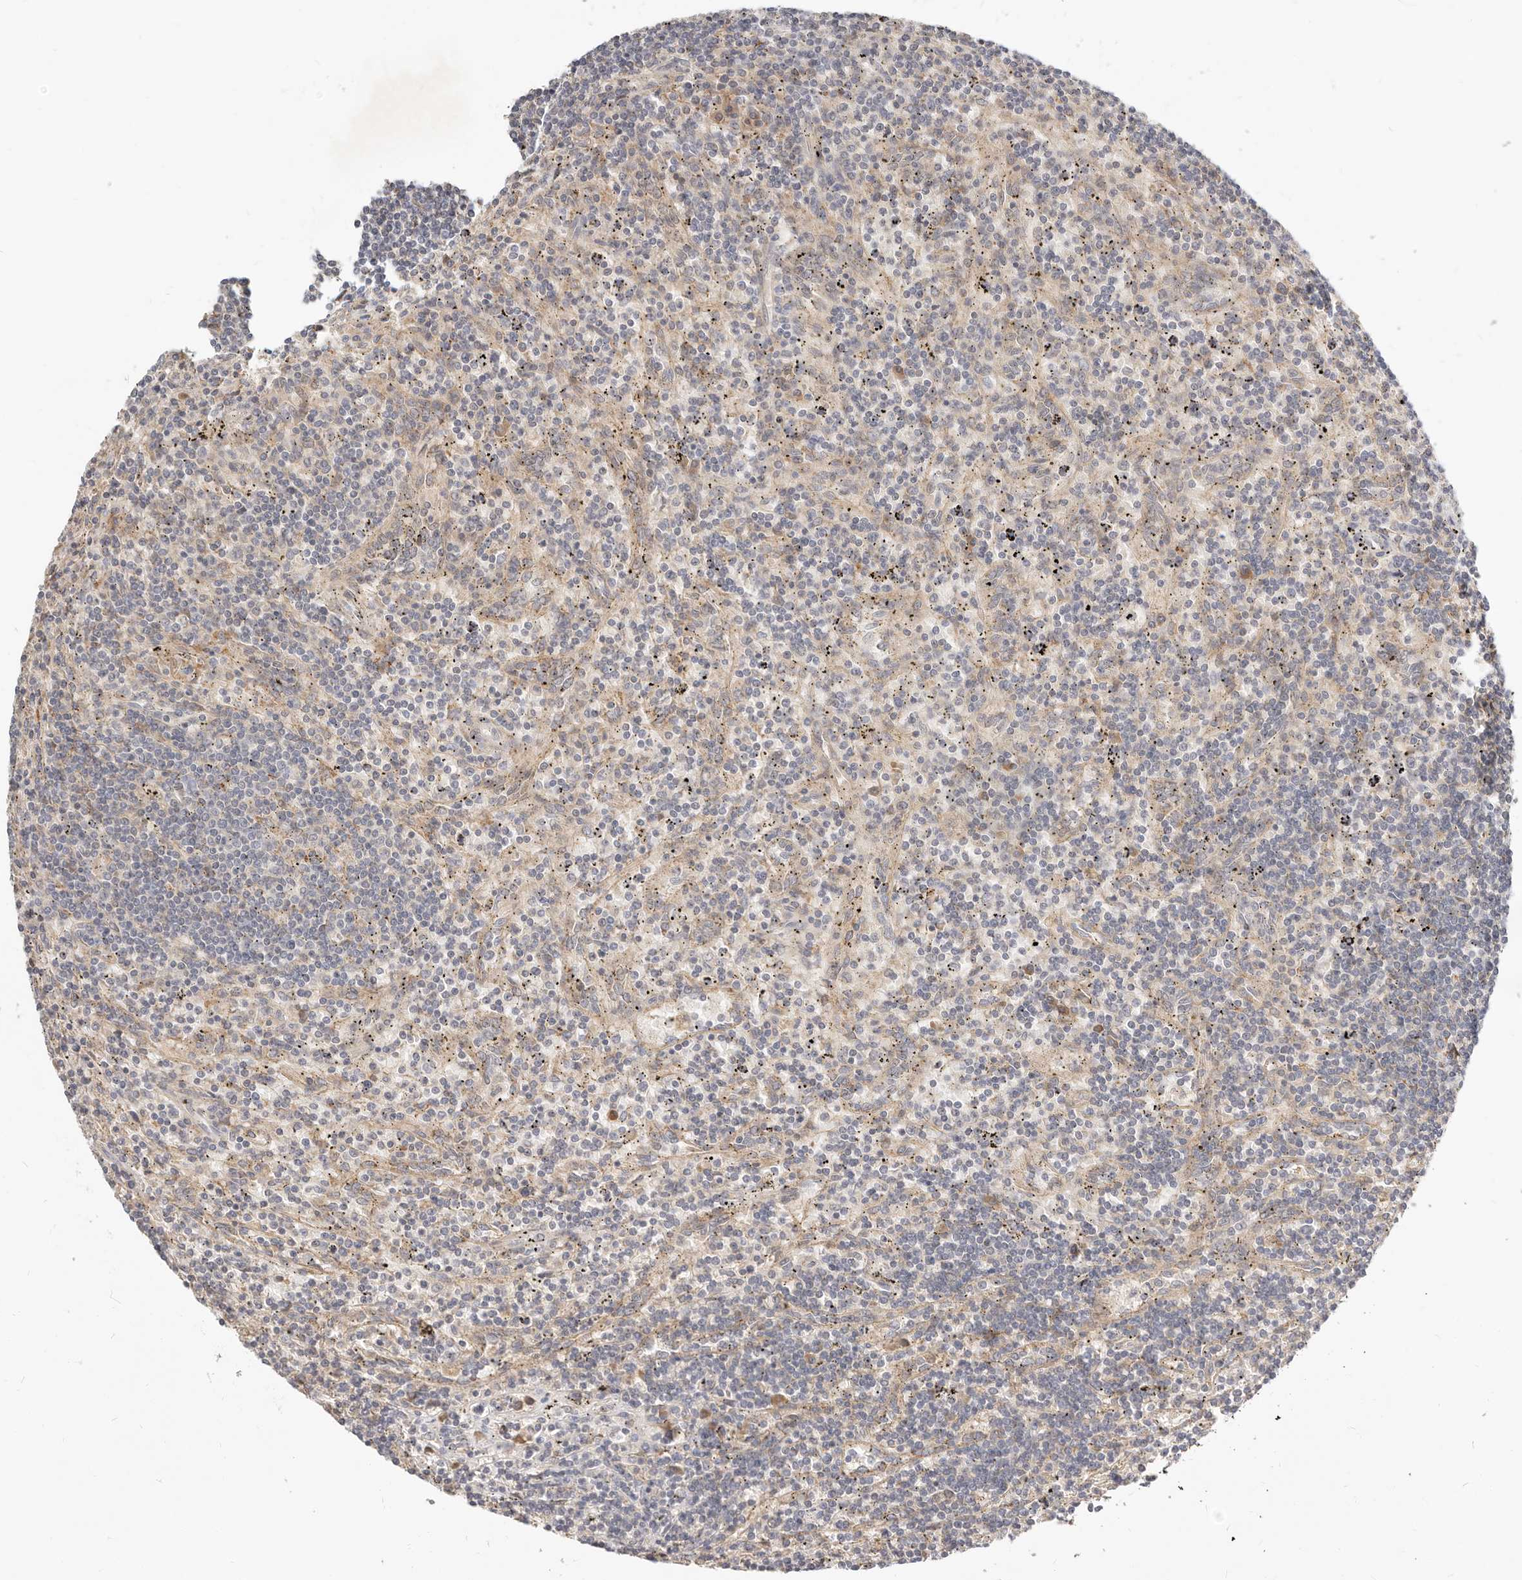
{"staining": {"intensity": "negative", "quantity": "none", "location": "none"}, "tissue": "lymphoma", "cell_type": "Tumor cells", "image_type": "cancer", "snomed": [{"axis": "morphology", "description": "Malignant lymphoma, non-Hodgkin's type, Low grade"}, {"axis": "topography", "description": "Spleen"}], "caption": "DAB immunohistochemical staining of malignant lymphoma, non-Hodgkin's type (low-grade) shows no significant positivity in tumor cells.", "gene": "MICALL2", "patient": {"sex": "male", "age": 76}}